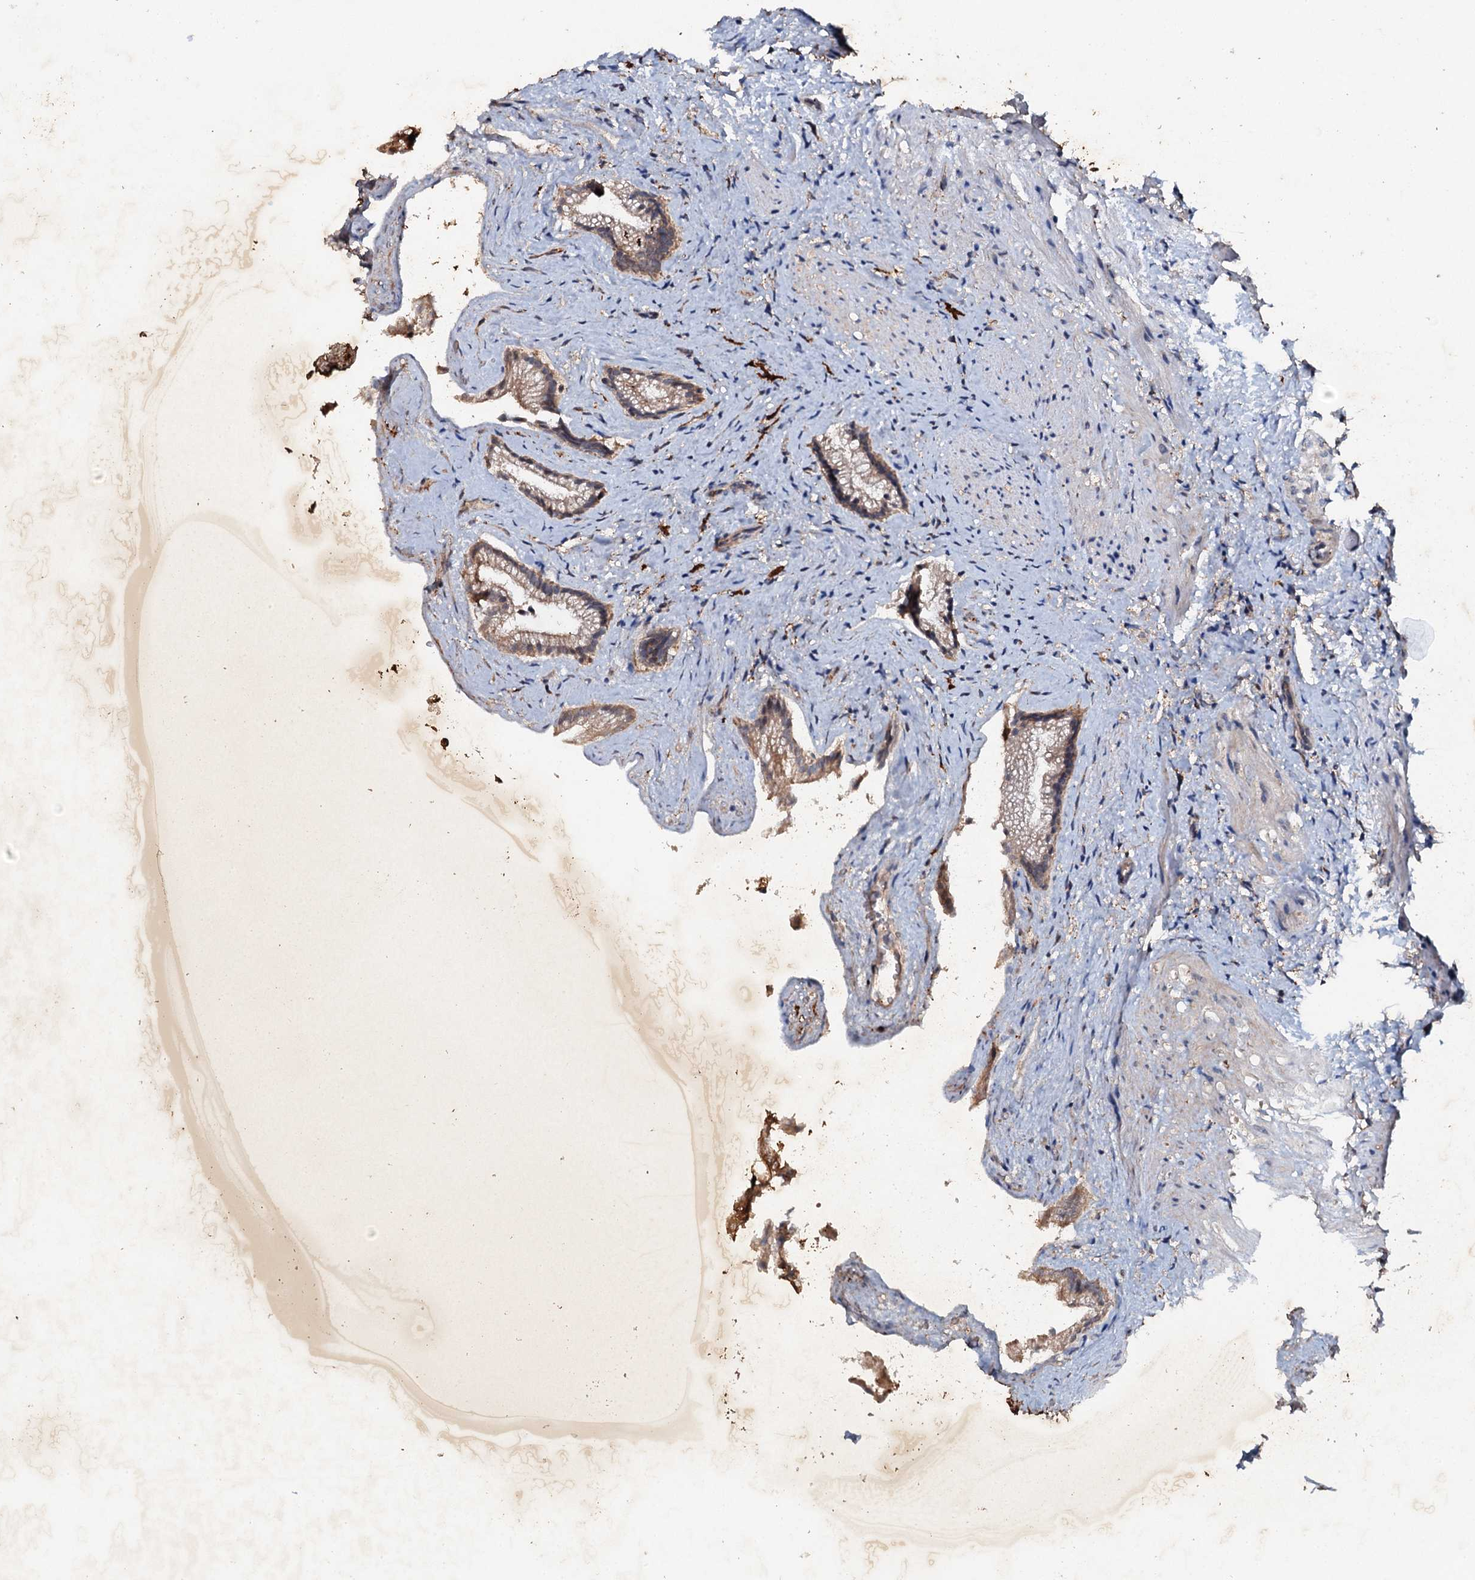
{"staining": {"intensity": "moderate", "quantity": ">75%", "location": "cytoplasmic/membranous"}, "tissue": "gallbladder", "cell_type": "Glandular cells", "image_type": "normal", "snomed": [{"axis": "morphology", "description": "Normal tissue, NOS"}, {"axis": "morphology", "description": "Inflammation, NOS"}, {"axis": "topography", "description": "Gallbladder"}], "caption": "Moderate cytoplasmic/membranous positivity for a protein is identified in approximately >75% of glandular cells of normal gallbladder using IHC.", "gene": "ADAMTS10", "patient": {"sex": "male", "age": 51}}